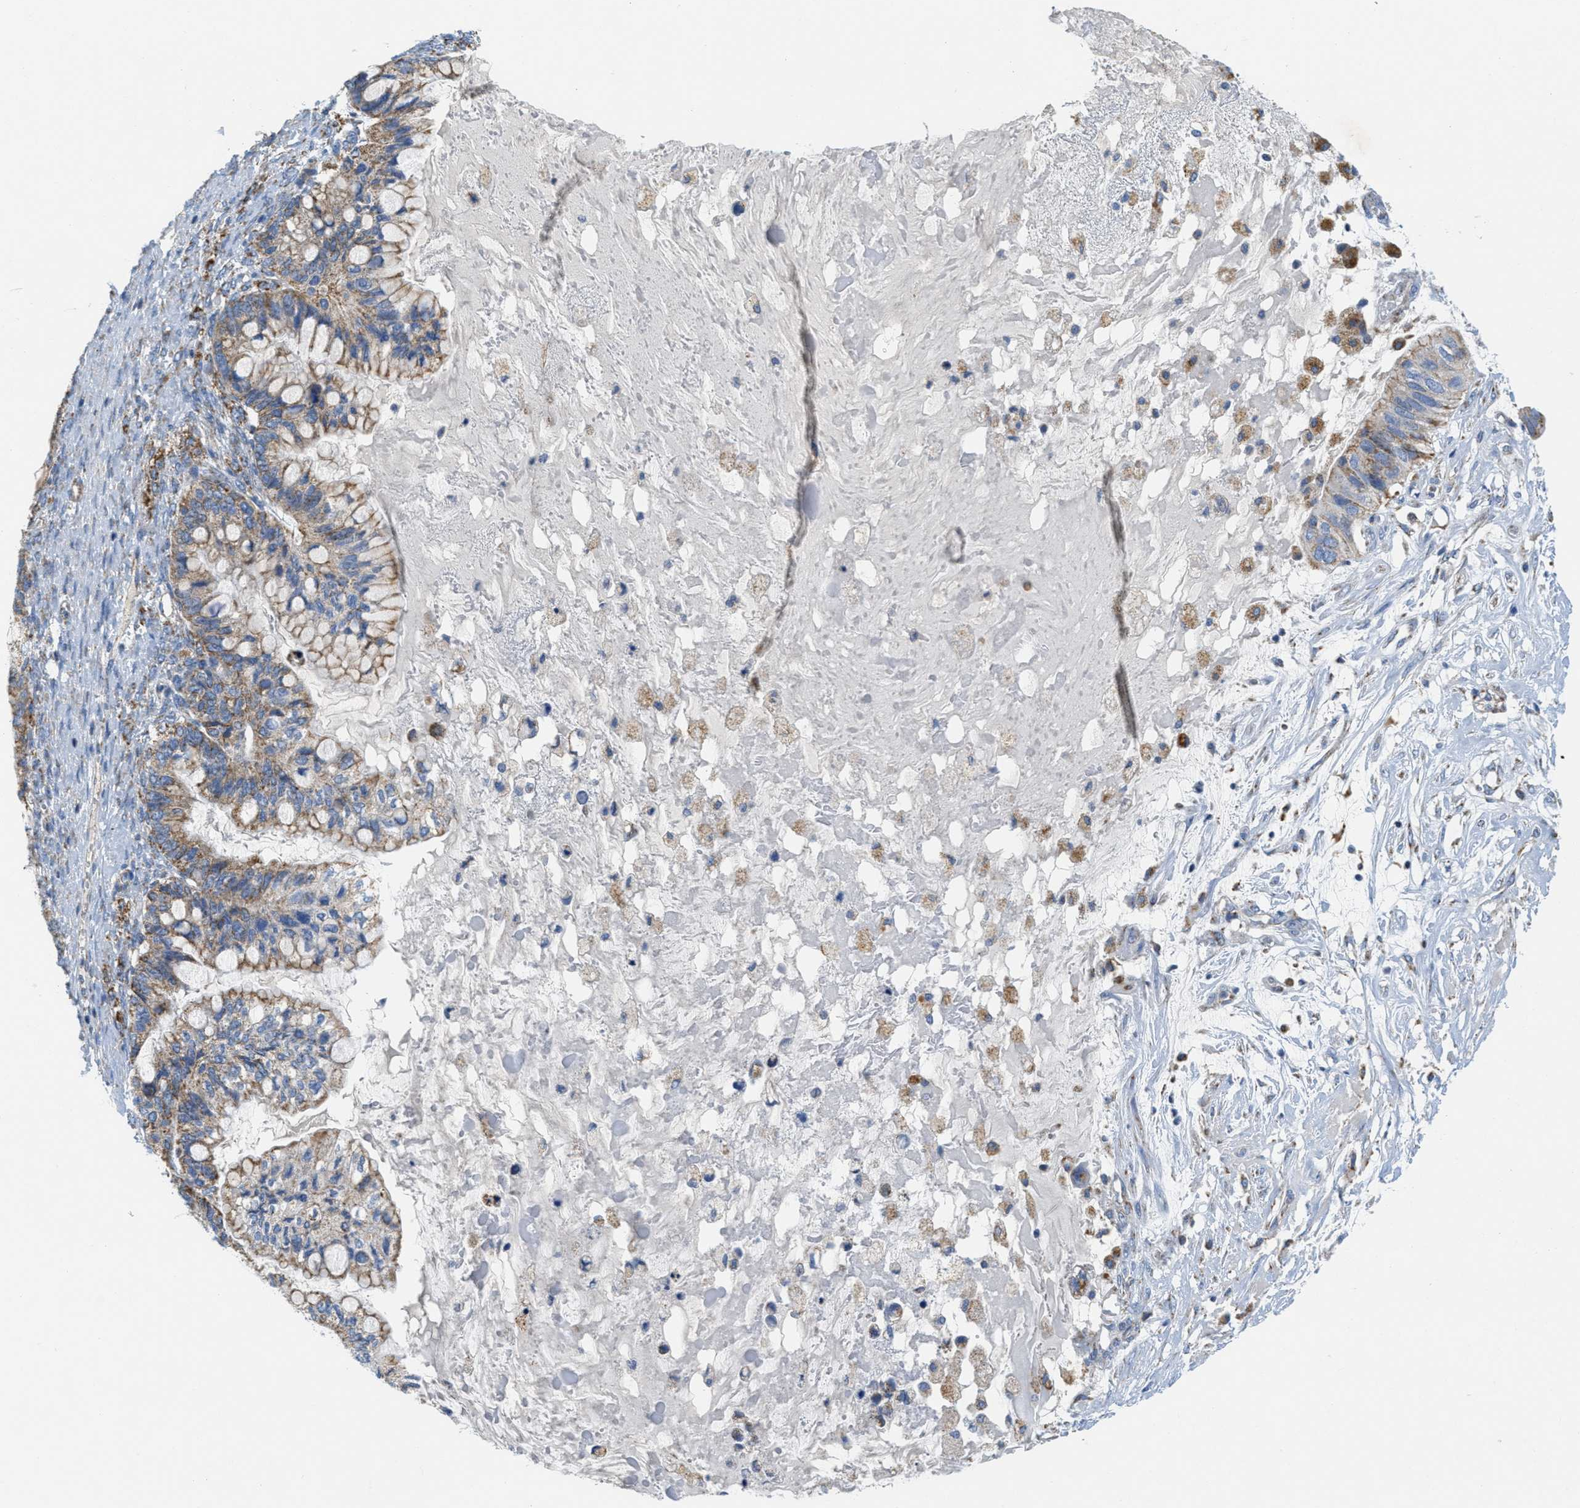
{"staining": {"intensity": "weak", "quantity": ">75%", "location": "cytoplasmic/membranous"}, "tissue": "ovarian cancer", "cell_type": "Tumor cells", "image_type": "cancer", "snomed": [{"axis": "morphology", "description": "Cystadenocarcinoma, mucinous, NOS"}, {"axis": "topography", "description": "Ovary"}], "caption": "The immunohistochemical stain shows weak cytoplasmic/membranous expression in tumor cells of mucinous cystadenocarcinoma (ovarian) tissue.", "gene": "KCNJ5", "patient": {"sex": "female", "age": 80}}